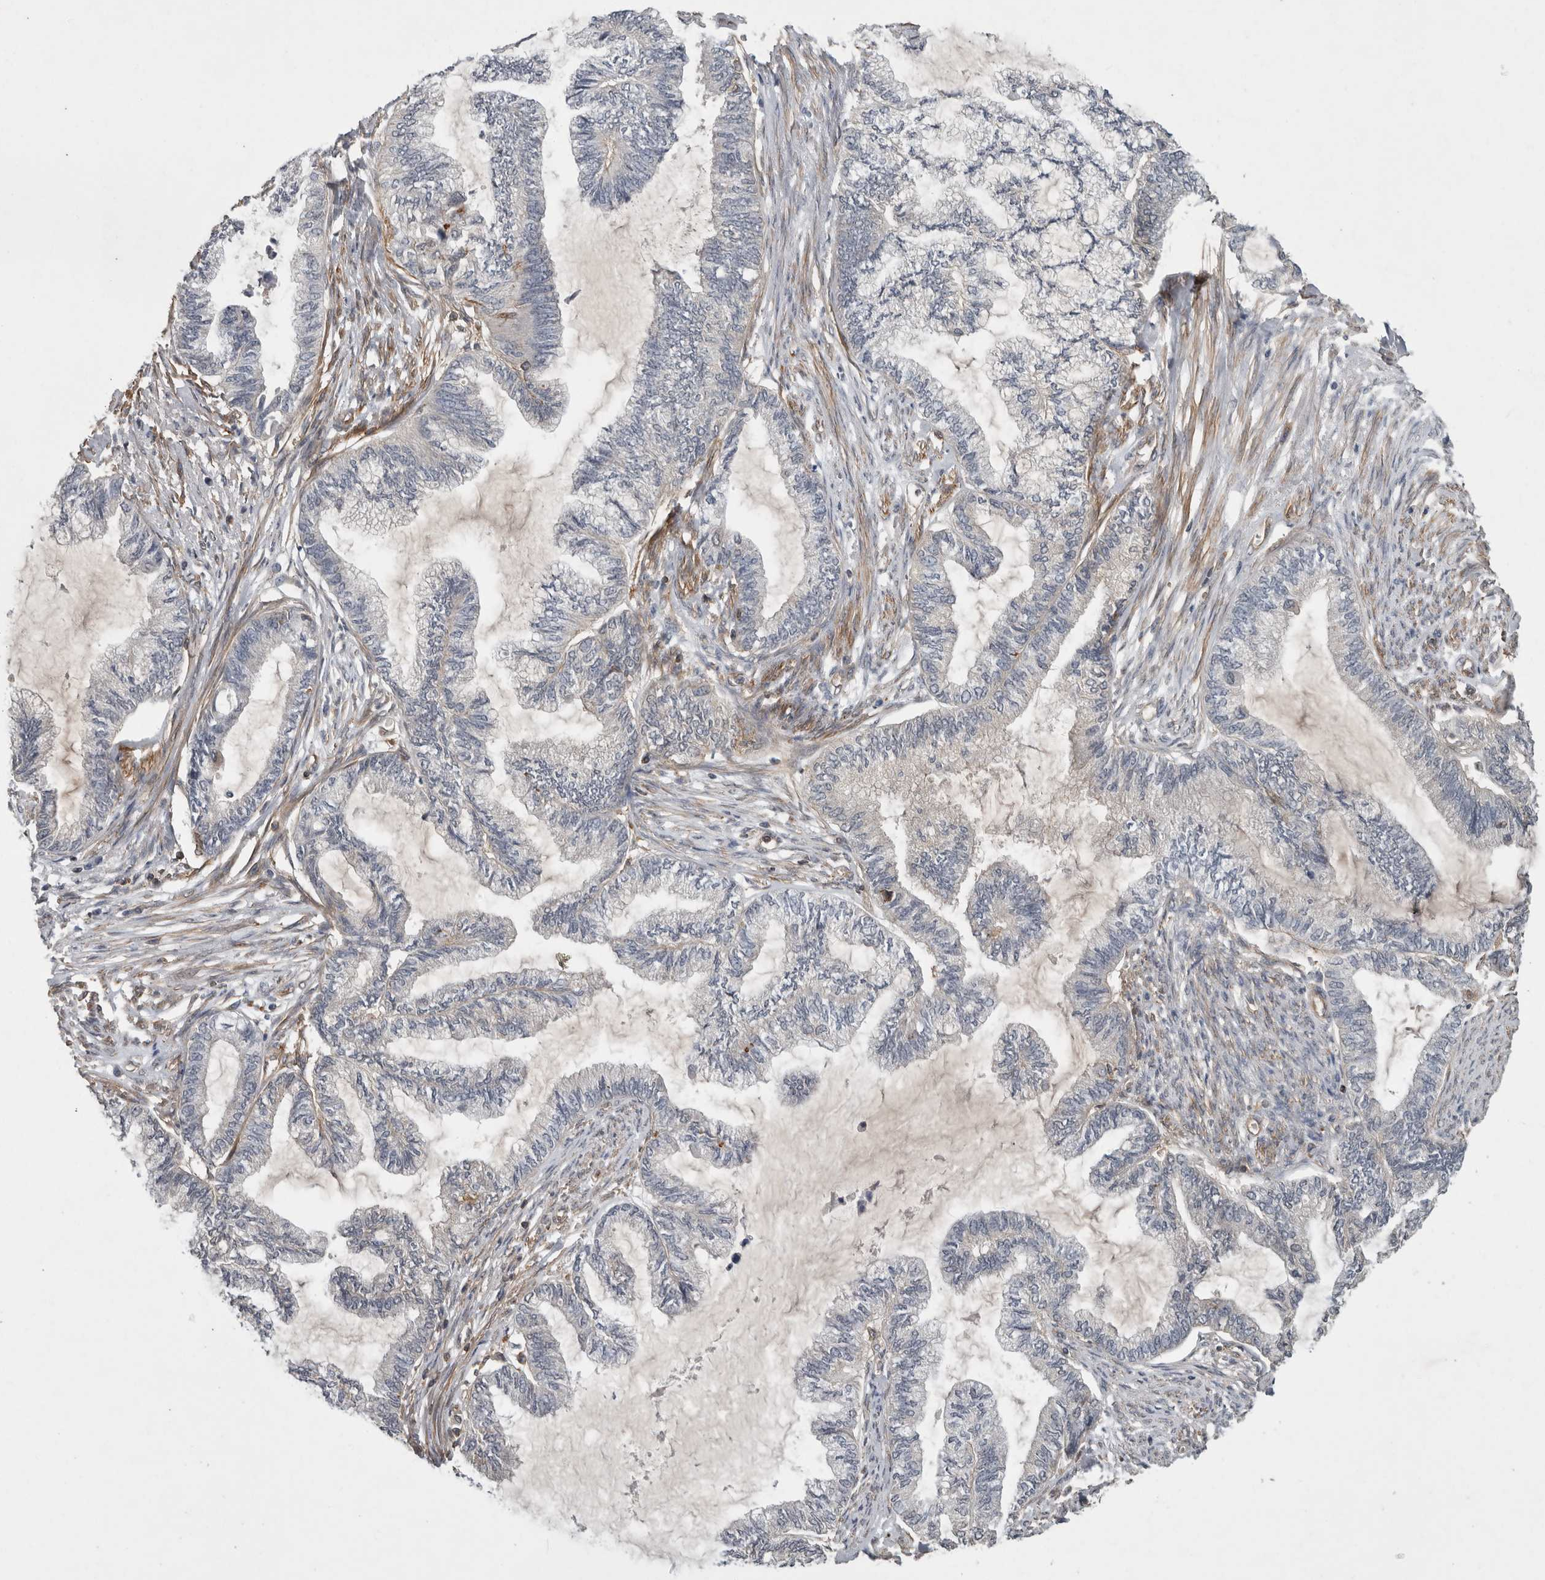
{"staining": {"intensity": "negative", "quantity": "none", "location": "none"}, "tissue": "endometrial cancer", "cell_type": "Tumor cells", "image_type": "cancer", "snomed": [{"axis": "morphology", "description": "Adenocarcinoma, NOS"}, {"axis": "topography", "description": "Endometrium"}], "caption": "This is a histopathology image of immunohistochemistry (IHC) staining of endometrial cancer, which shows no positivity in tumor cells.", "gene": "SPATA48", "patient": {"sex": "female", "age": 86}}